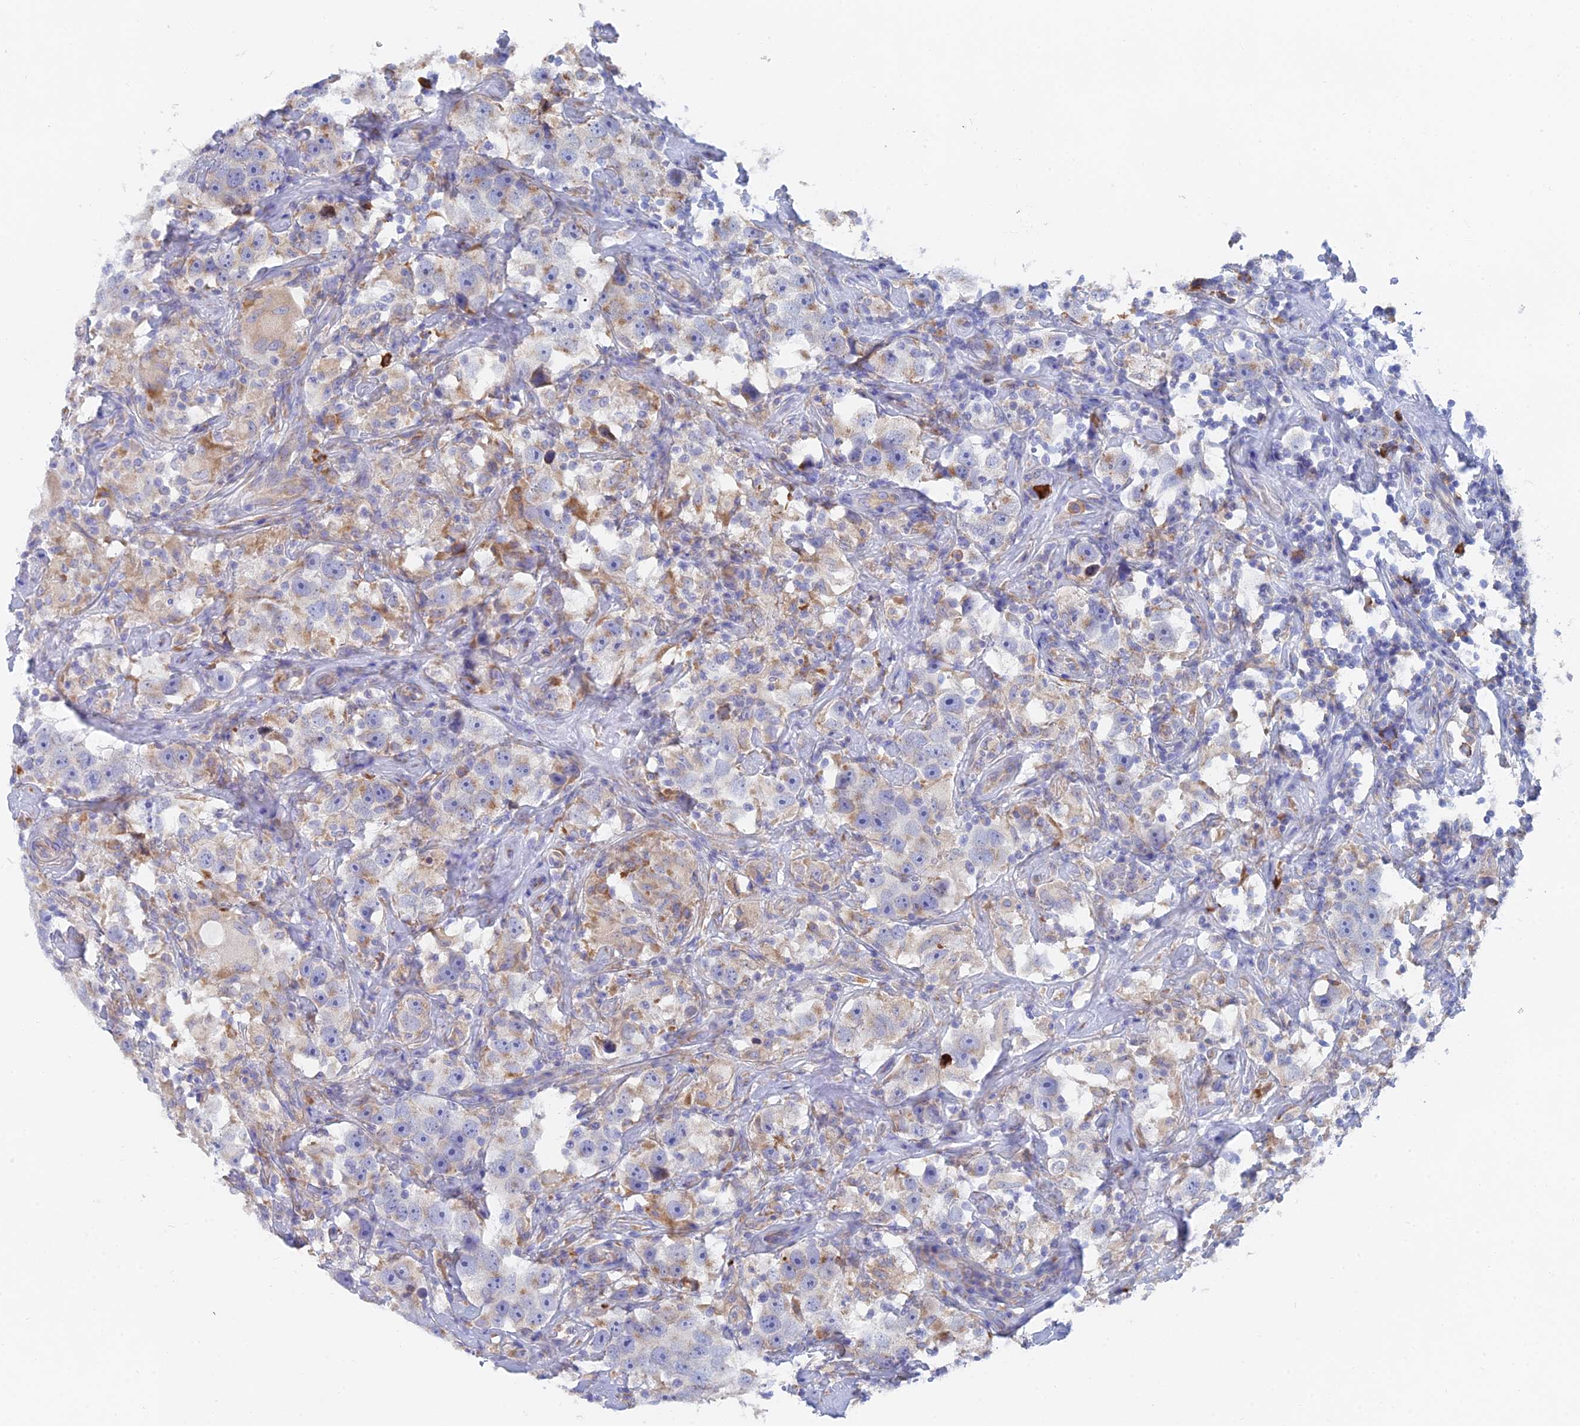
{"staining": {"intensity": "negative", "quantity": "none", "location": "none"}, "tissue": "testis cancer", "cell_type": "Tumor cells", "image_type": "cancer", "snomed": [{"axis": "morphology", "description": "Seminoma, NOS"}, {"axis": "topography", "description": "Testis"}], "caption": "High power microscopy histopathology image of an immunohistochemistry (IHC) histopathology image of testis seminoma, revealing no significant positivity in tumor cells.", "gene": "WDR35", "patient": {"sex": "male", "age": 49}}